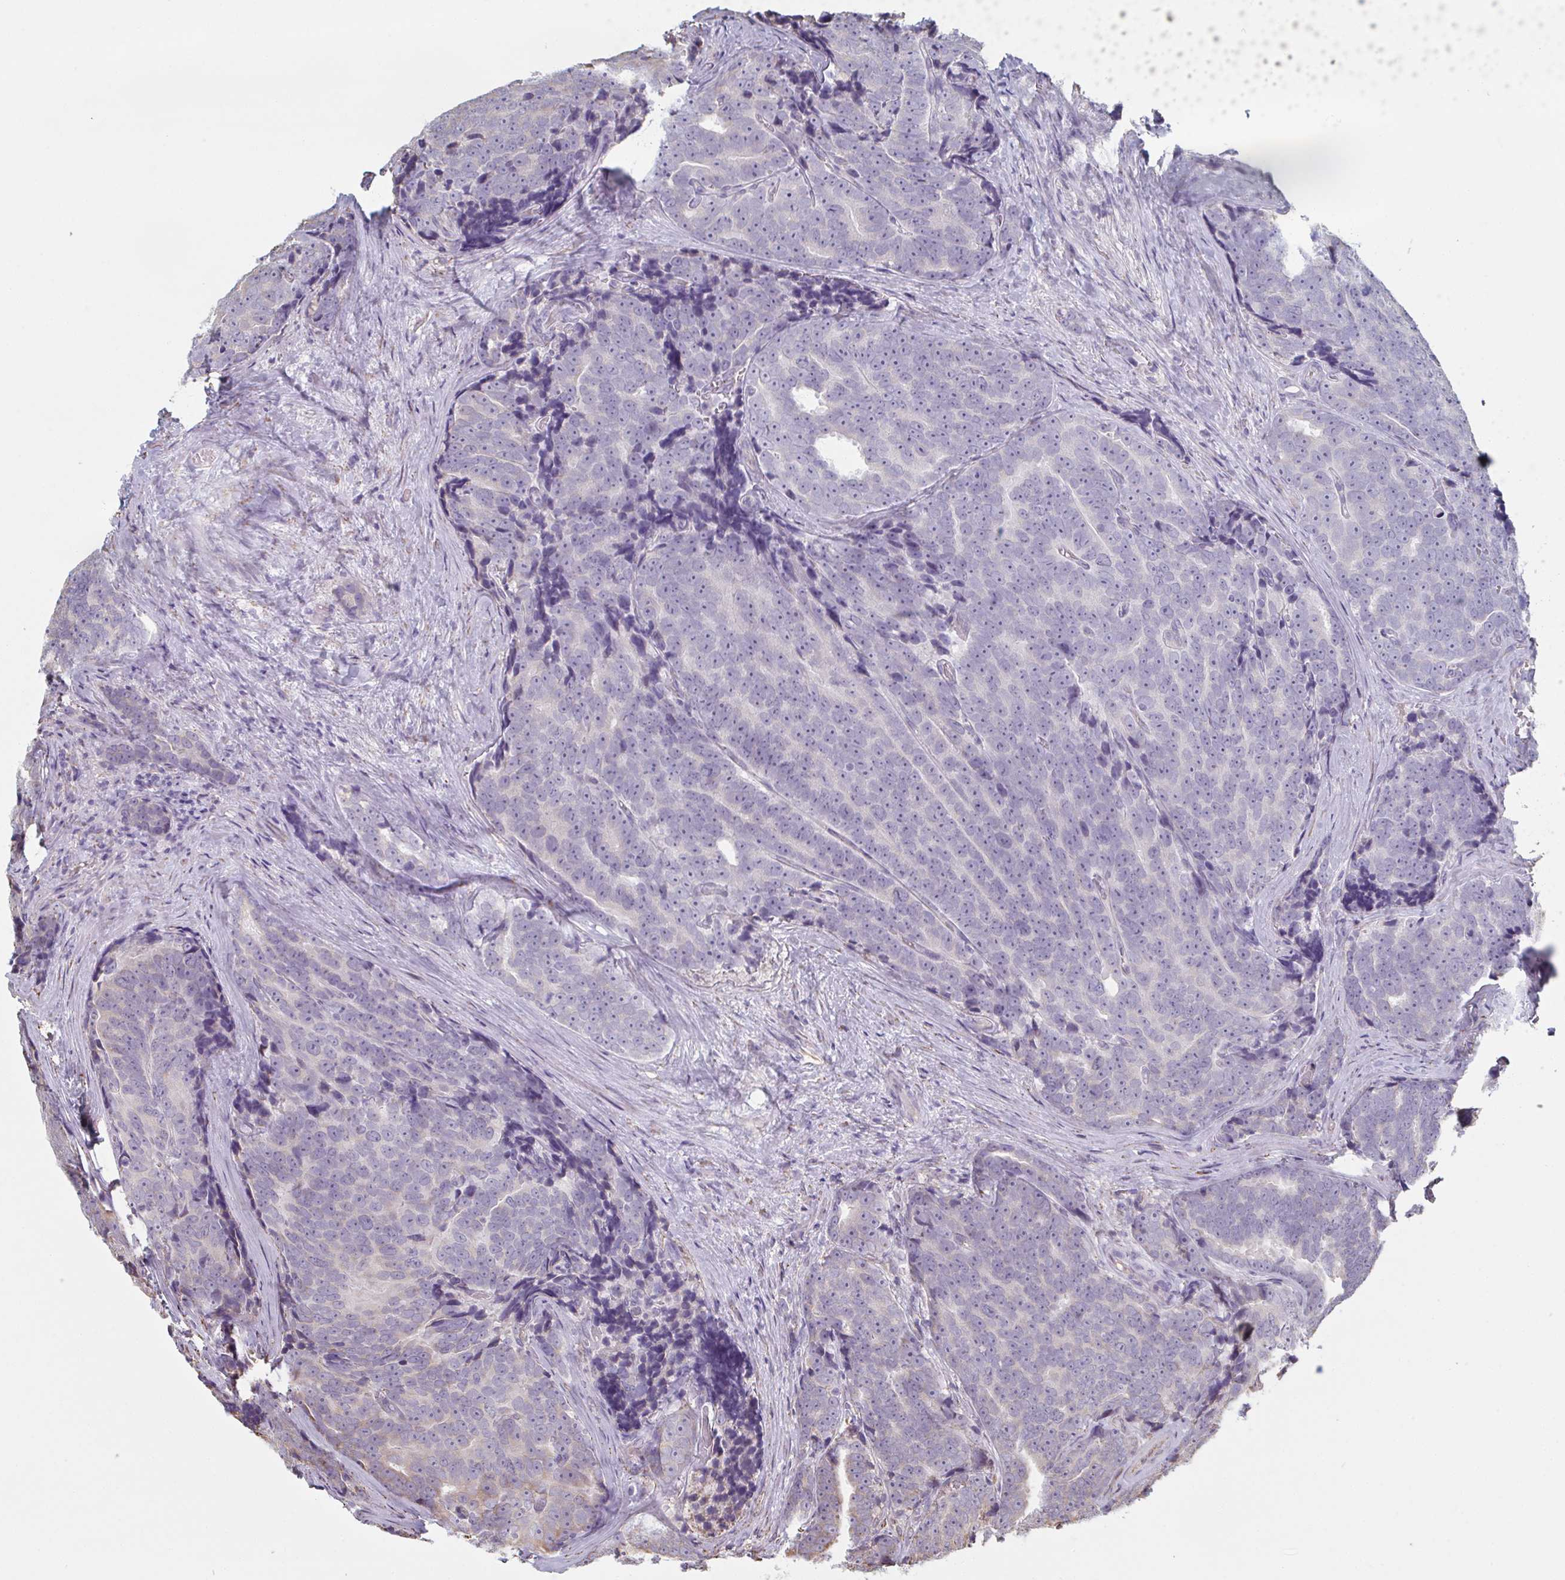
{"staining": {"intensity": "weak", "quantity": "<25%", "location": "cytoplasmic/membranous"}, "tissue": "prostate cancer", "cell_type": "Tumor cells", "image_type": "cancer", "snomed": [{"axis": "morphology", "description": "Adenocarcinoma, Low grade"}, {"axis": "topography", "description": "Prostate"}], "caption": "Prostate cancer (low-grade adenocarcinoma) was stained to show a protein in brown. There is no significant positivity in tumor cells.", "gene": "RAB5IF", "patient": {"sex": "male", "age": 62}}